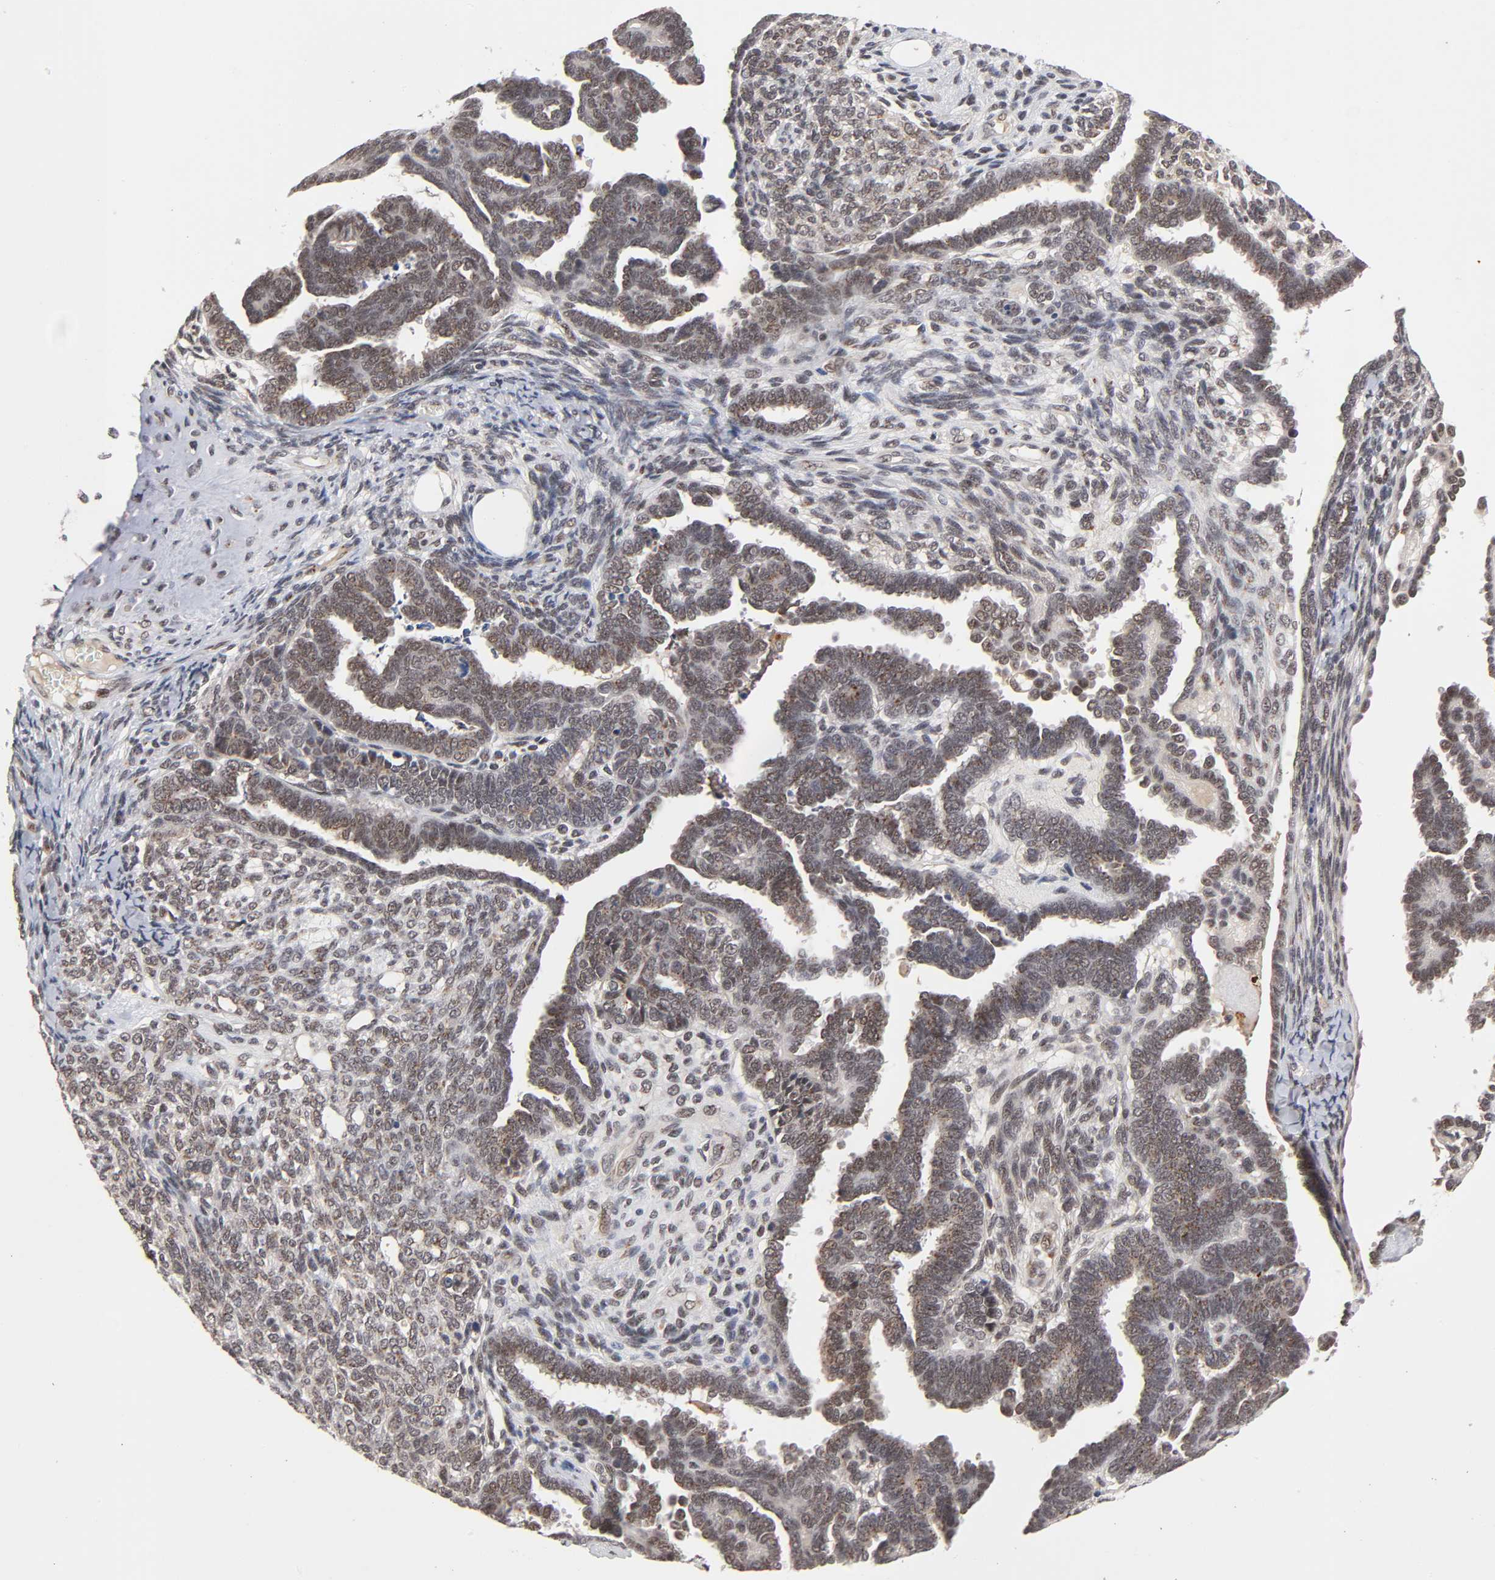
{"staining": {"intensity": "moderate", "quantity": "25%-75%", "location": "nuclear"}, "tissue": "endometrial cancer", "cell_type": "Tumor cells", "image_type": "cancer", "snomed": [{"axis": "morphology", "description": "Neoplasm, malignant, NOS"}, {"axis": "topography", "description": "Endometrium"}], "caption": "Moderate nuclear protein staining is identified in about 25%-75% of tumor cells in neoplasm (malignant) (endometrial).", "gene": "EP300", "patient": {"sex": "female", "age": 74}}